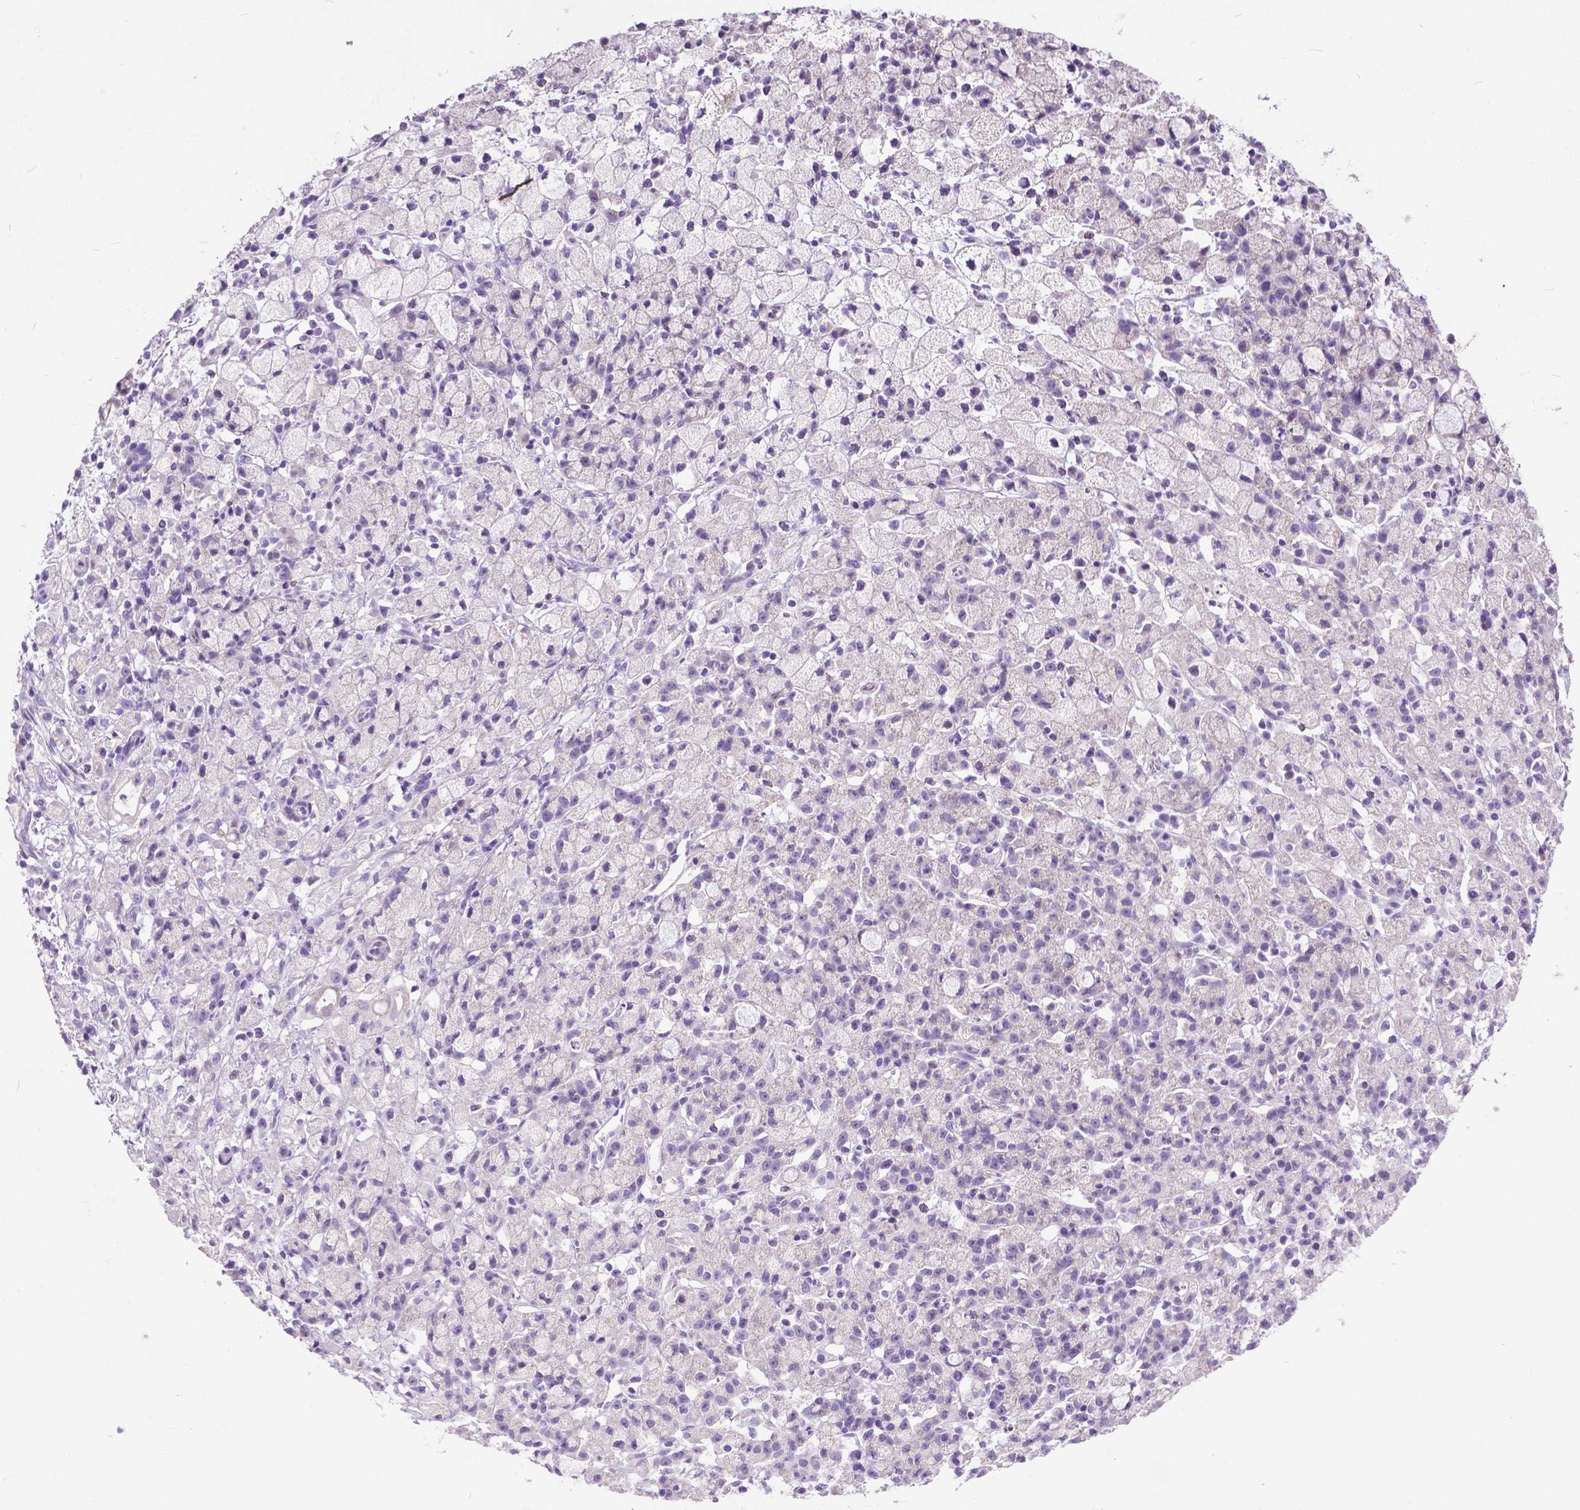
{"staining": {"intensity": "negative", "quantity": "none", "location": "none"}, "tissue": "stomach cancer", "cell_type": "Tumor cells", "image_type": "cancer", "snomed": [{"axis": "morphology", "description": "Adenocarcinoma, NOS"}, {"axis": "topography", "description": "Stomach"}], "caption": "Image shows no protein expression in tumor cells of stomach cancer (adenocarcinoma) tissue.", "gene": "PLK5", "patient": {"sex": "male", "age": 58}}